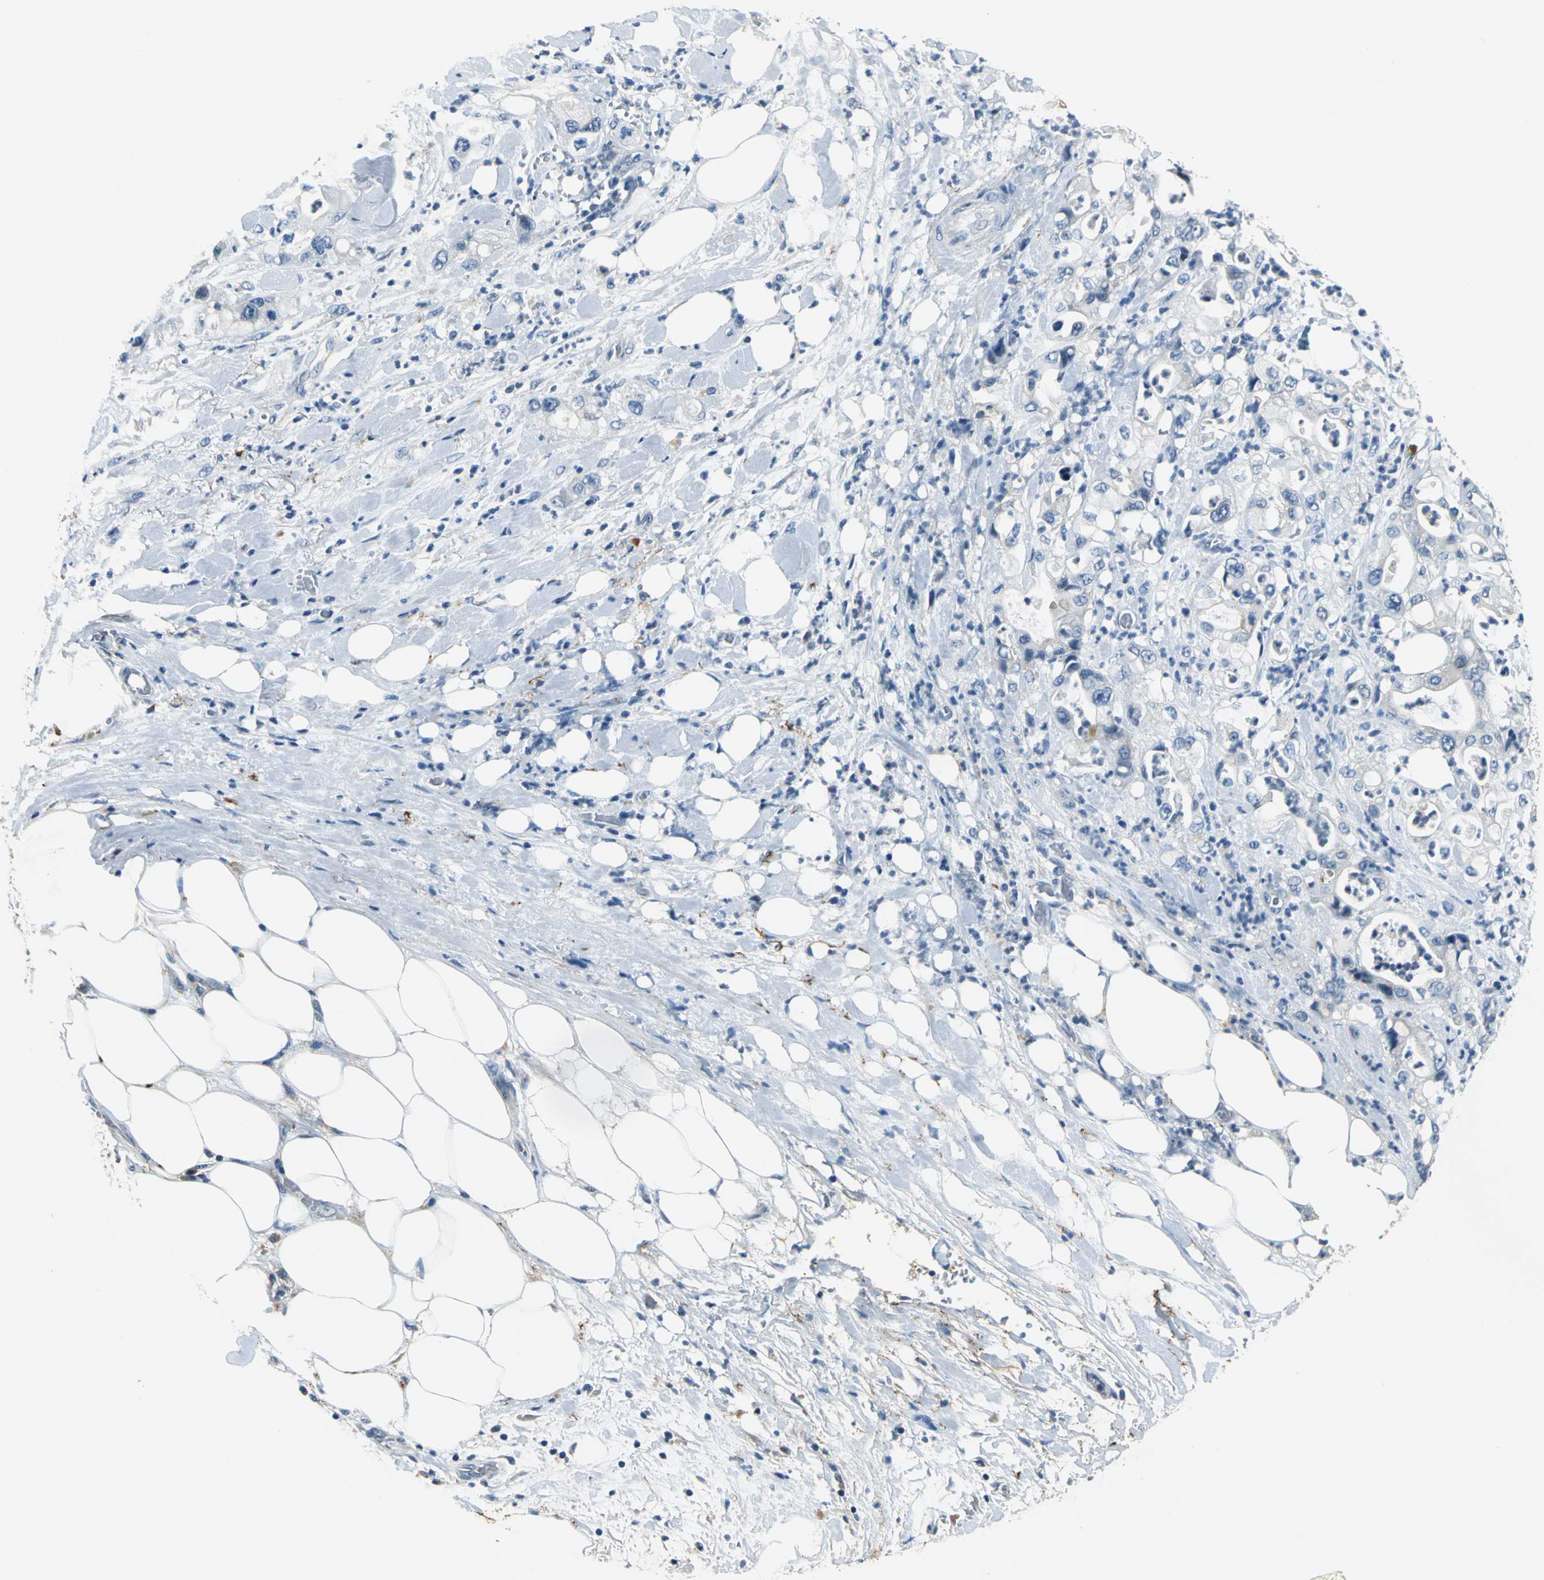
{"staining": {"intensity": "negative", "quantity": "none", "location": "none"}, "tissue": "pancreatic cancer", "cell_type": "Tumor cells", "image_type": "cancer", "snomed": [{"axis": "morphology", "description": "Adenocarcinoma, NOS"}, {"axis": "topography", "description": "Pancreas"}], "caption": "Immunohistochemistry (IHC) image of neoplastic tissue: human pancreatic cancer (adenocarcinoma) stained with DAB (3,3'-diaminobenzidine) demonstrates no significant protein staining in tumor cells.", "gene": "SLC16A7", "patient": {"sex": "male", "age": 70}}